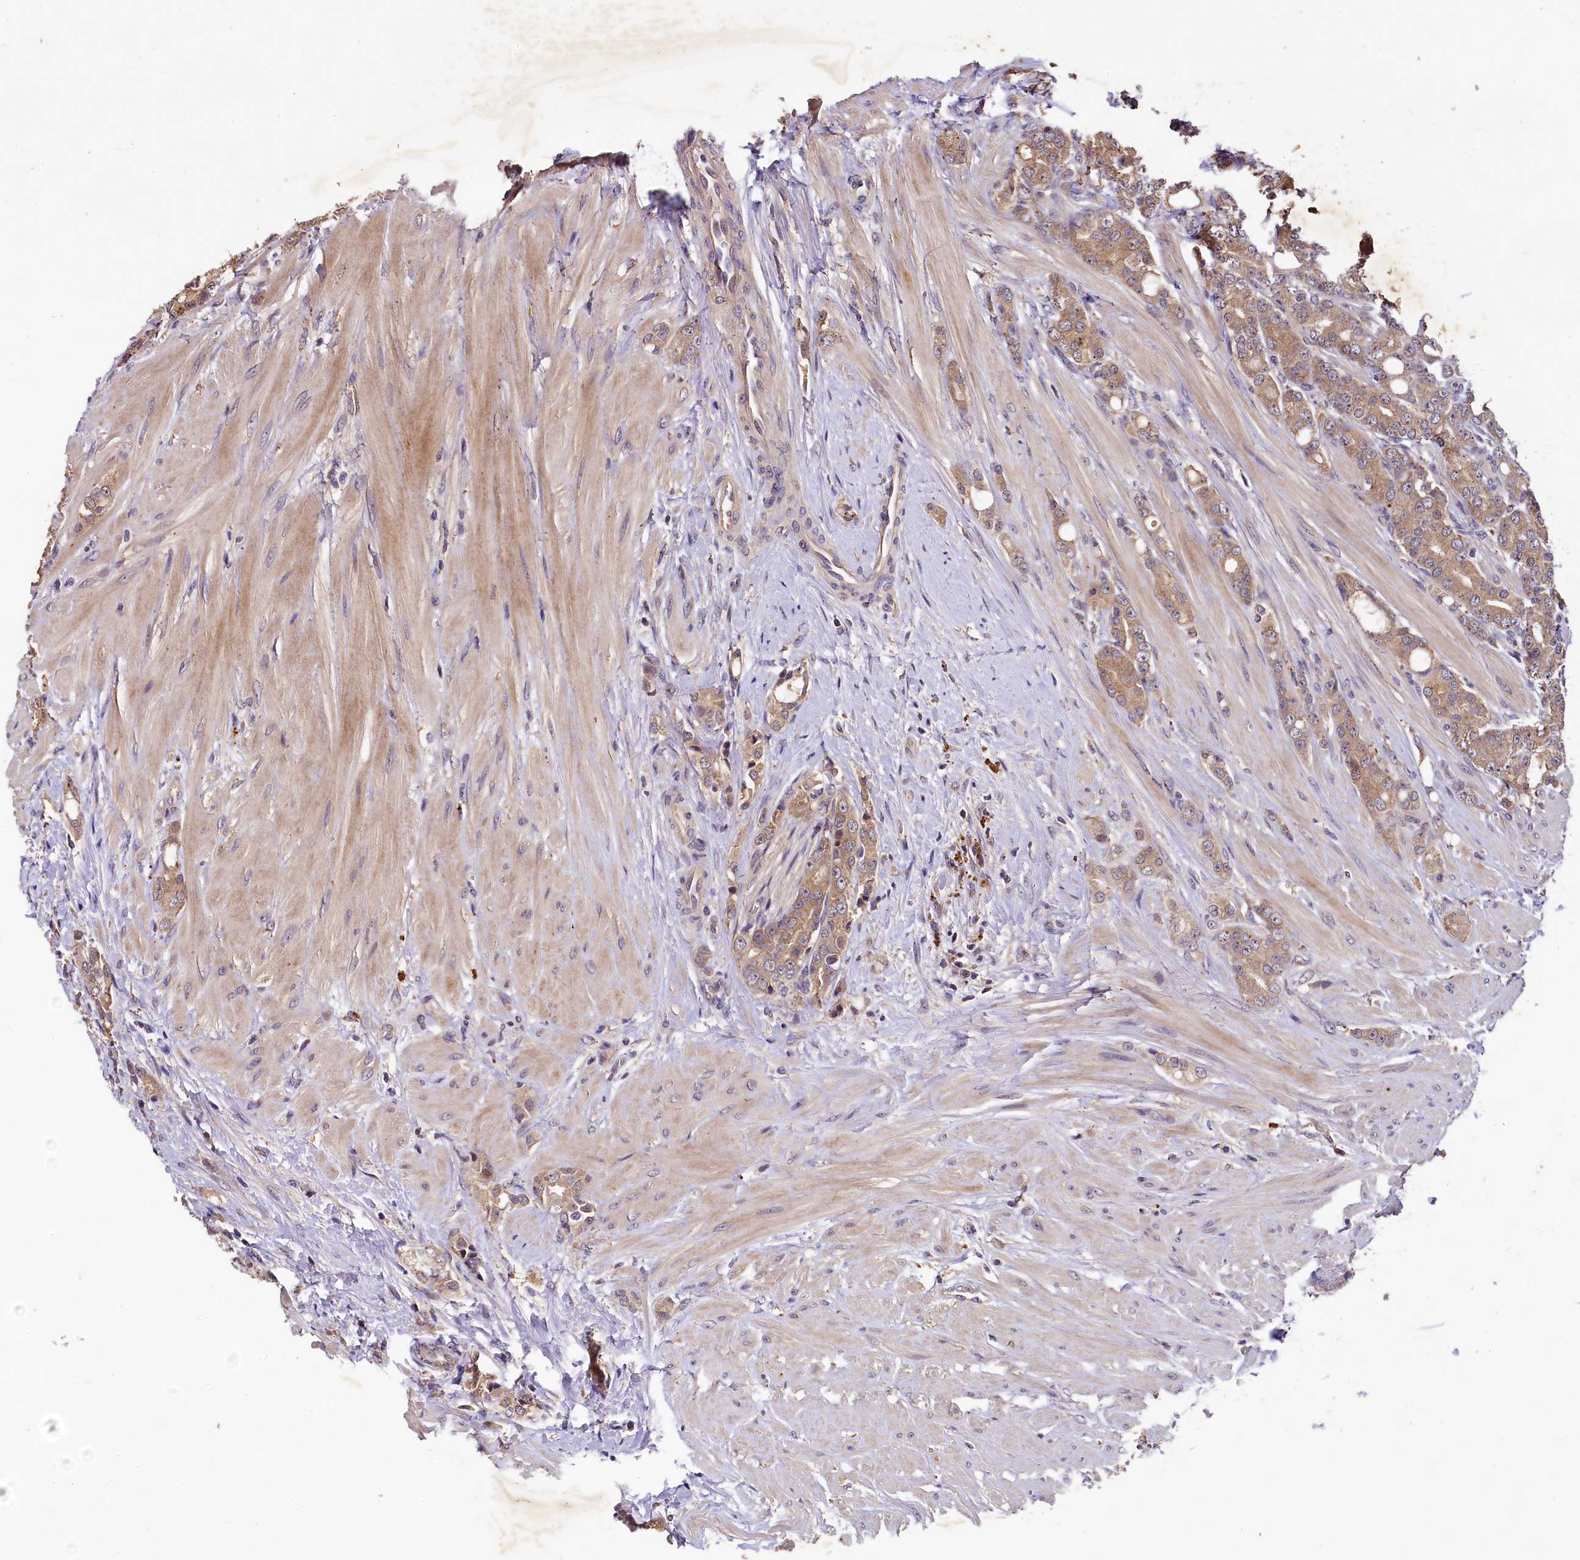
{"staining": {"intensity": "moderate", "quantity": ">75%", "location": "cytoplasmic/membranous"}, "tissue": "prostate cancer", "cell_type": "Tumor cells", "image_type": "cancer", "snomed": [{"axis": "morphology", "description": "Adenocarcinoma, High grade"}, {"axis": "topography", "description": "Prostate"}], "caption": "Immunohistochemical staining of prostate cancer exhibits medium levels of moderate cytoplasmic/membranous protein staining in approximately >75% of tumor cells.", "gene": "PLXNB1", "patient": {"sex": "male", "age": 62}}